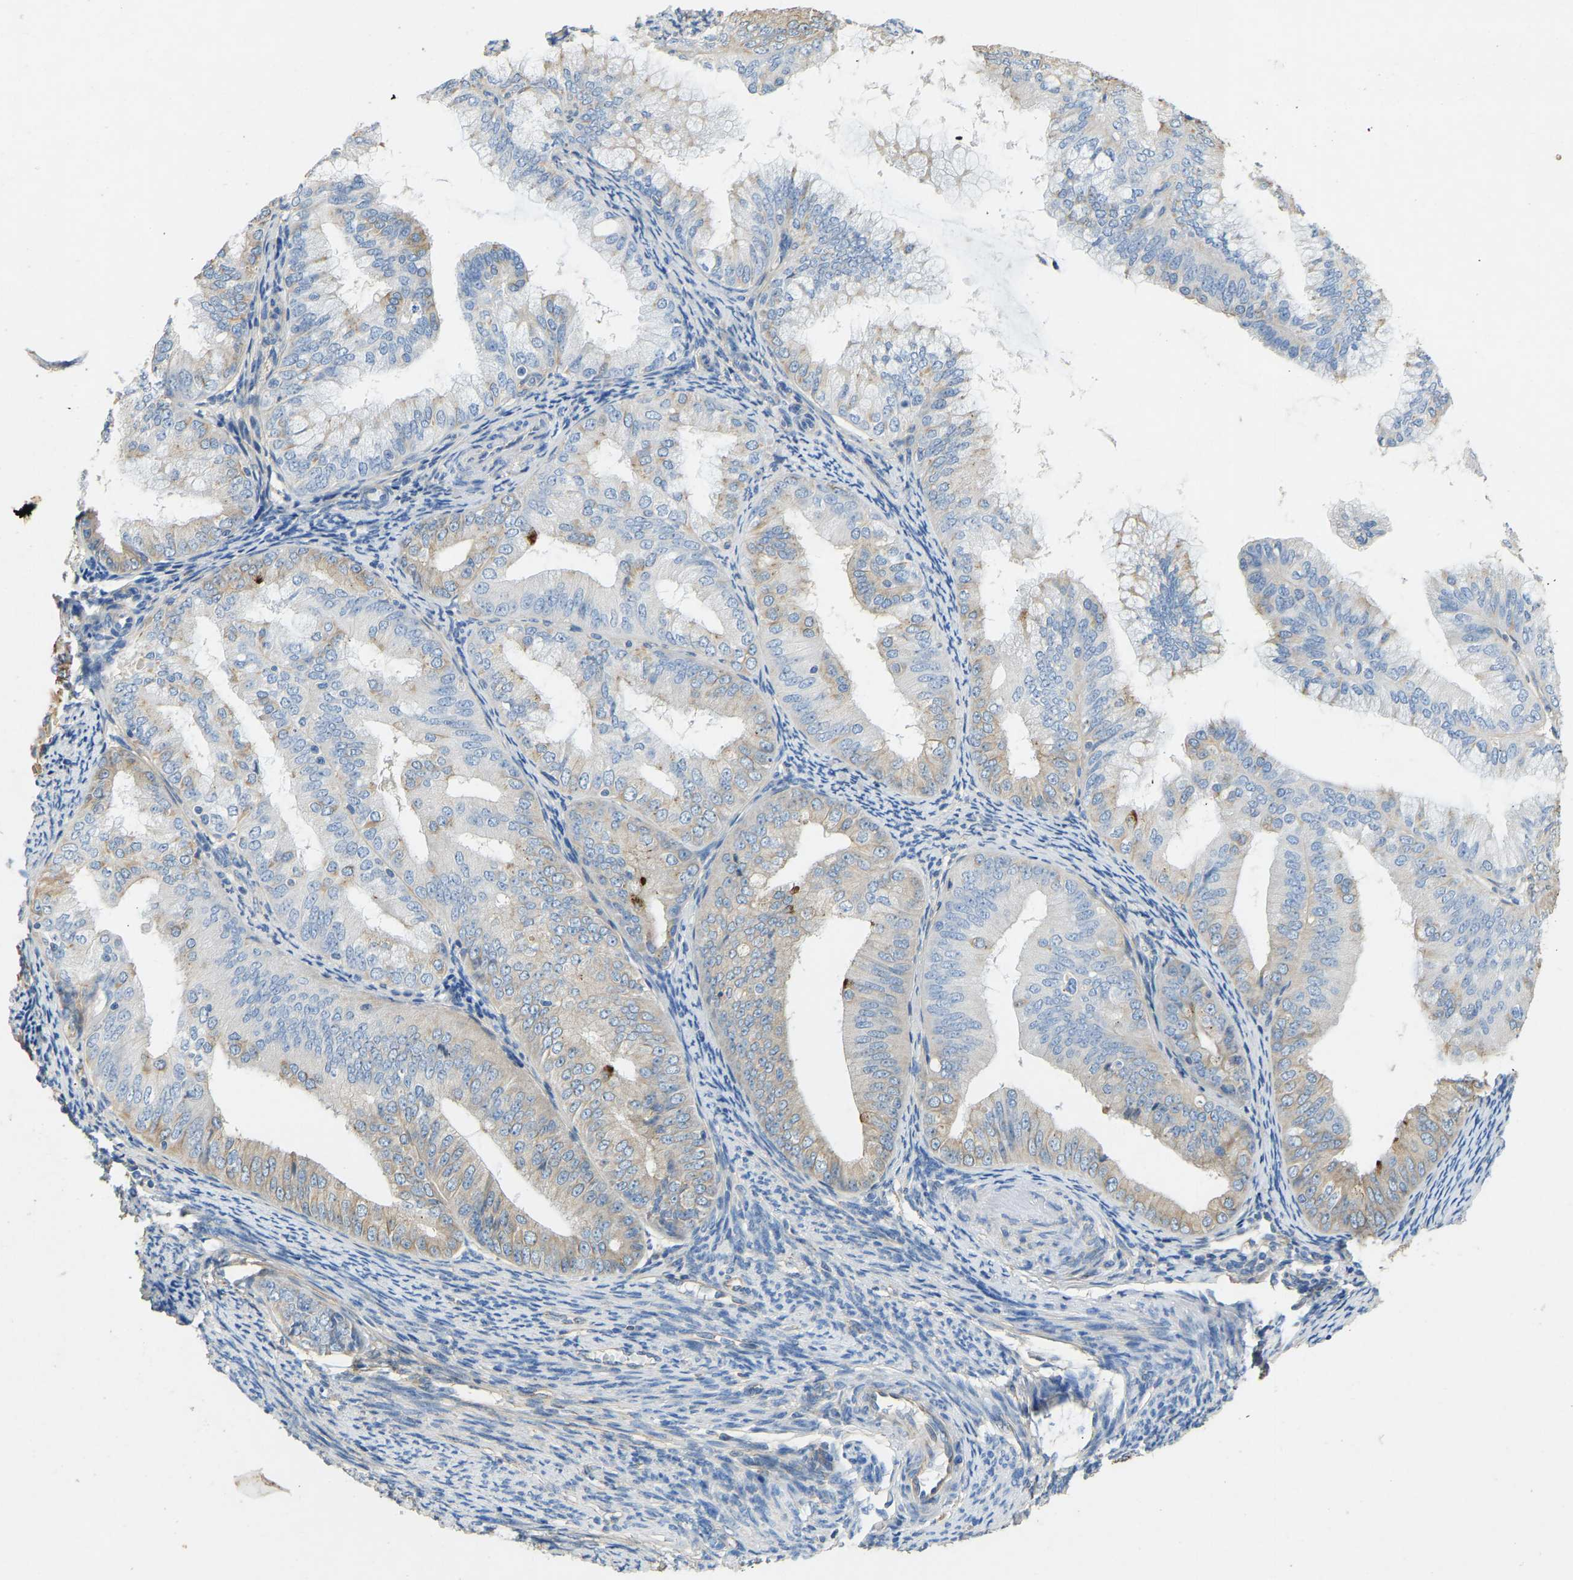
{"staining": {"intensity": "moderate", "quantity": "<25%", "location": "cytoplasmic/membranous"}, "tissue": "endometrial cancer", "cell_type": "Tumor cells", "image_type": "cancer", "snomed": [{"axis": "morphology", "description": "Adenocarcinoma, NOS"}, {"axis": "topography", "description": "Endometrium"}], "caption": "High-power microscopy captured an immunohistochemistry (IHC) photomicrograph of endometrial cancer, revealing moderate cytoplasmic/membranous positivity in approximately <25% of tumor cells. The staining was performed using DAB to visualize the protein expression in brown, while the nuclei were stained in blue with hematoxylin (Magnification: 20x).", "gene": "TECTA", "patient": {"sex": "female", "age": 63}}